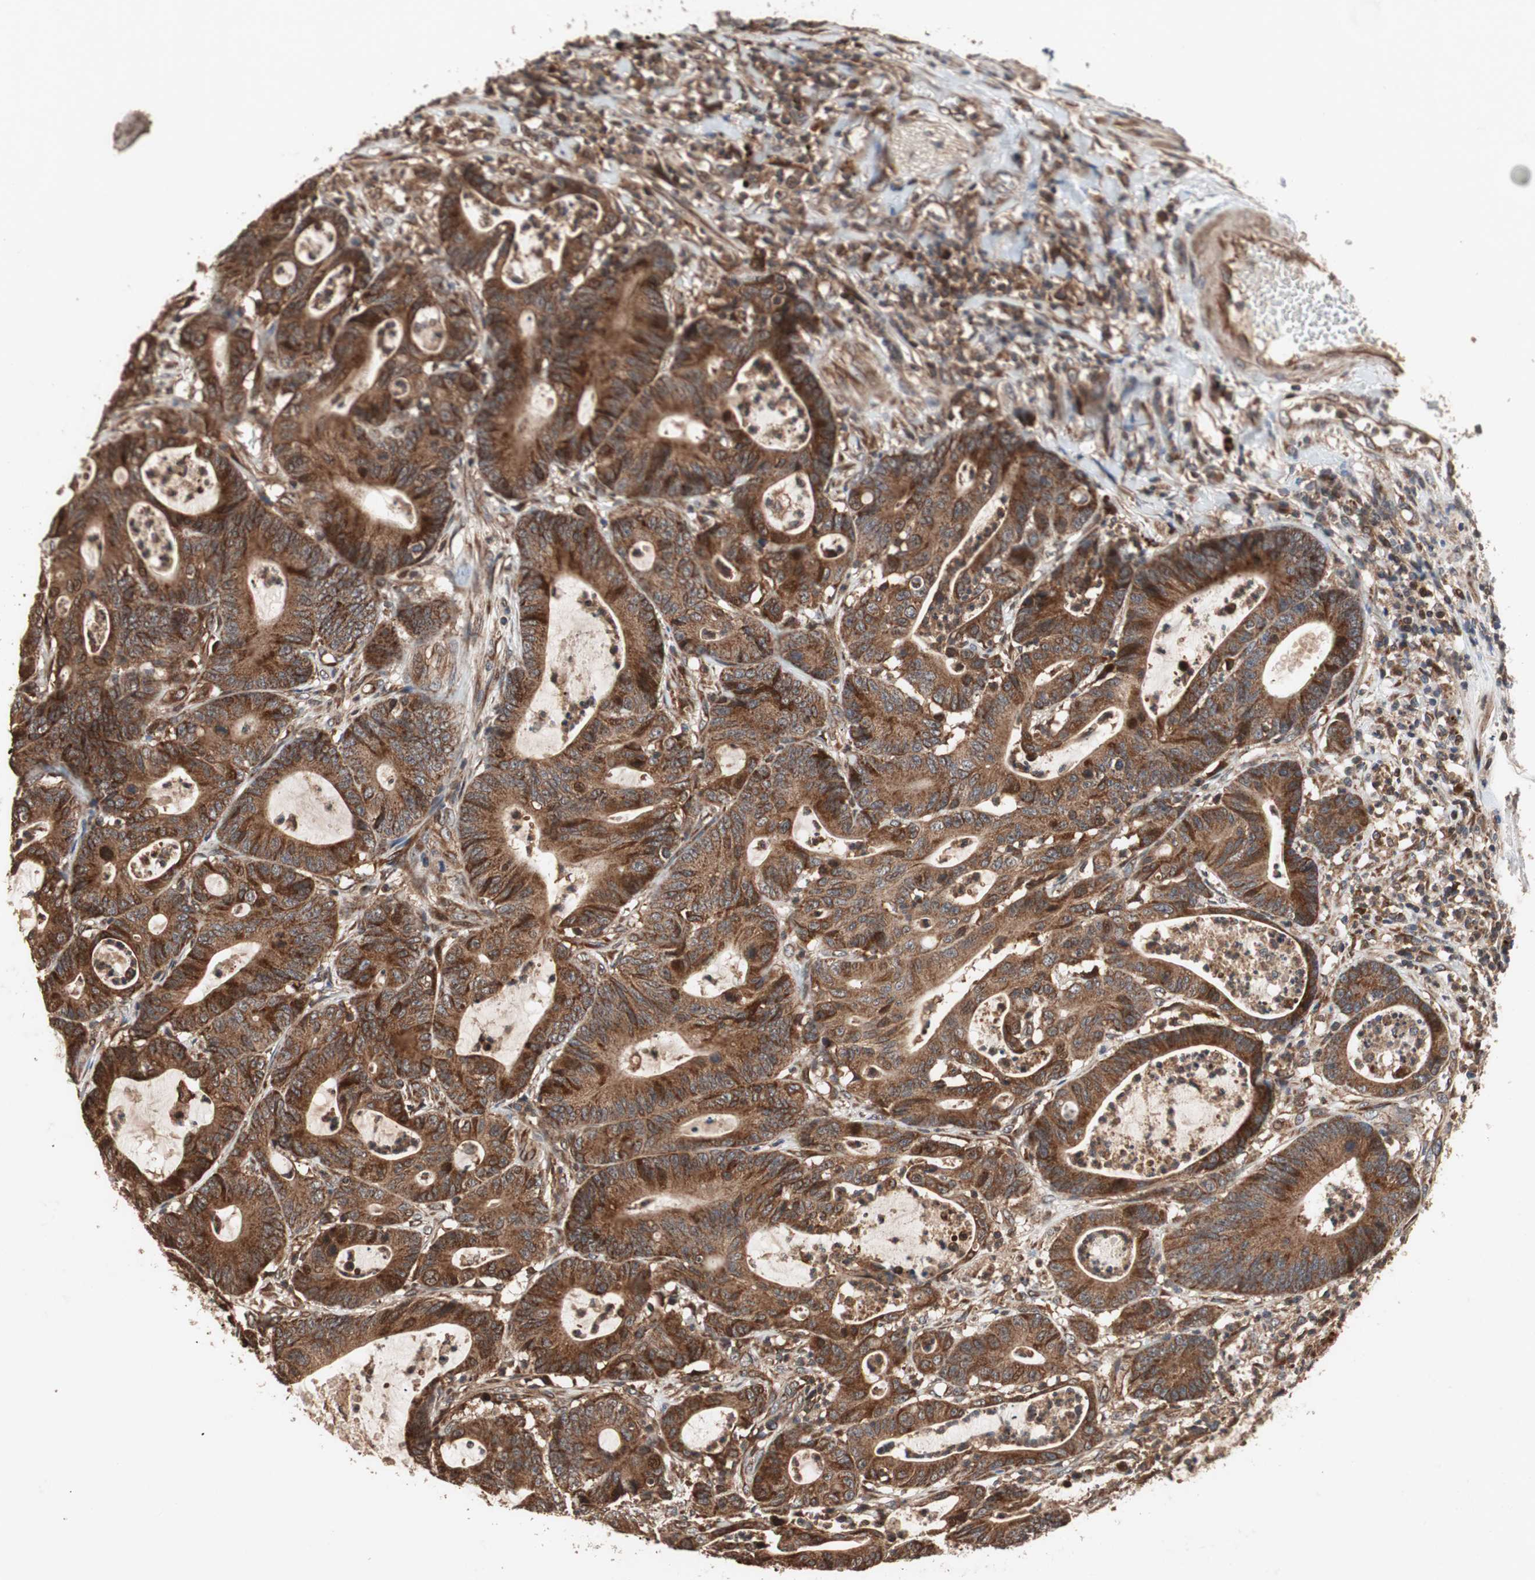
{"staining": {"intensity": "strong", "quantity": ">75%", "location": "cytoplasmic/membranous"}, "tissue": "colorectal cancer", "cell_type": "Tumor cells", "image_type": "cancer", "snomed": [{"axis": "morphology", "description": "Adenocarcinoma, NOS"}, {"axis": "topography", "description": "Colon"}], "caption": "Colorectal cancer (adenocarcinoma) tissue shows strong cytoplasmic/membranous staining in about >75% of tumor cells, visualized by immunohistochemistry.", "gene": "RAB1A", "patient": {"sex": "female", "age": 84}}